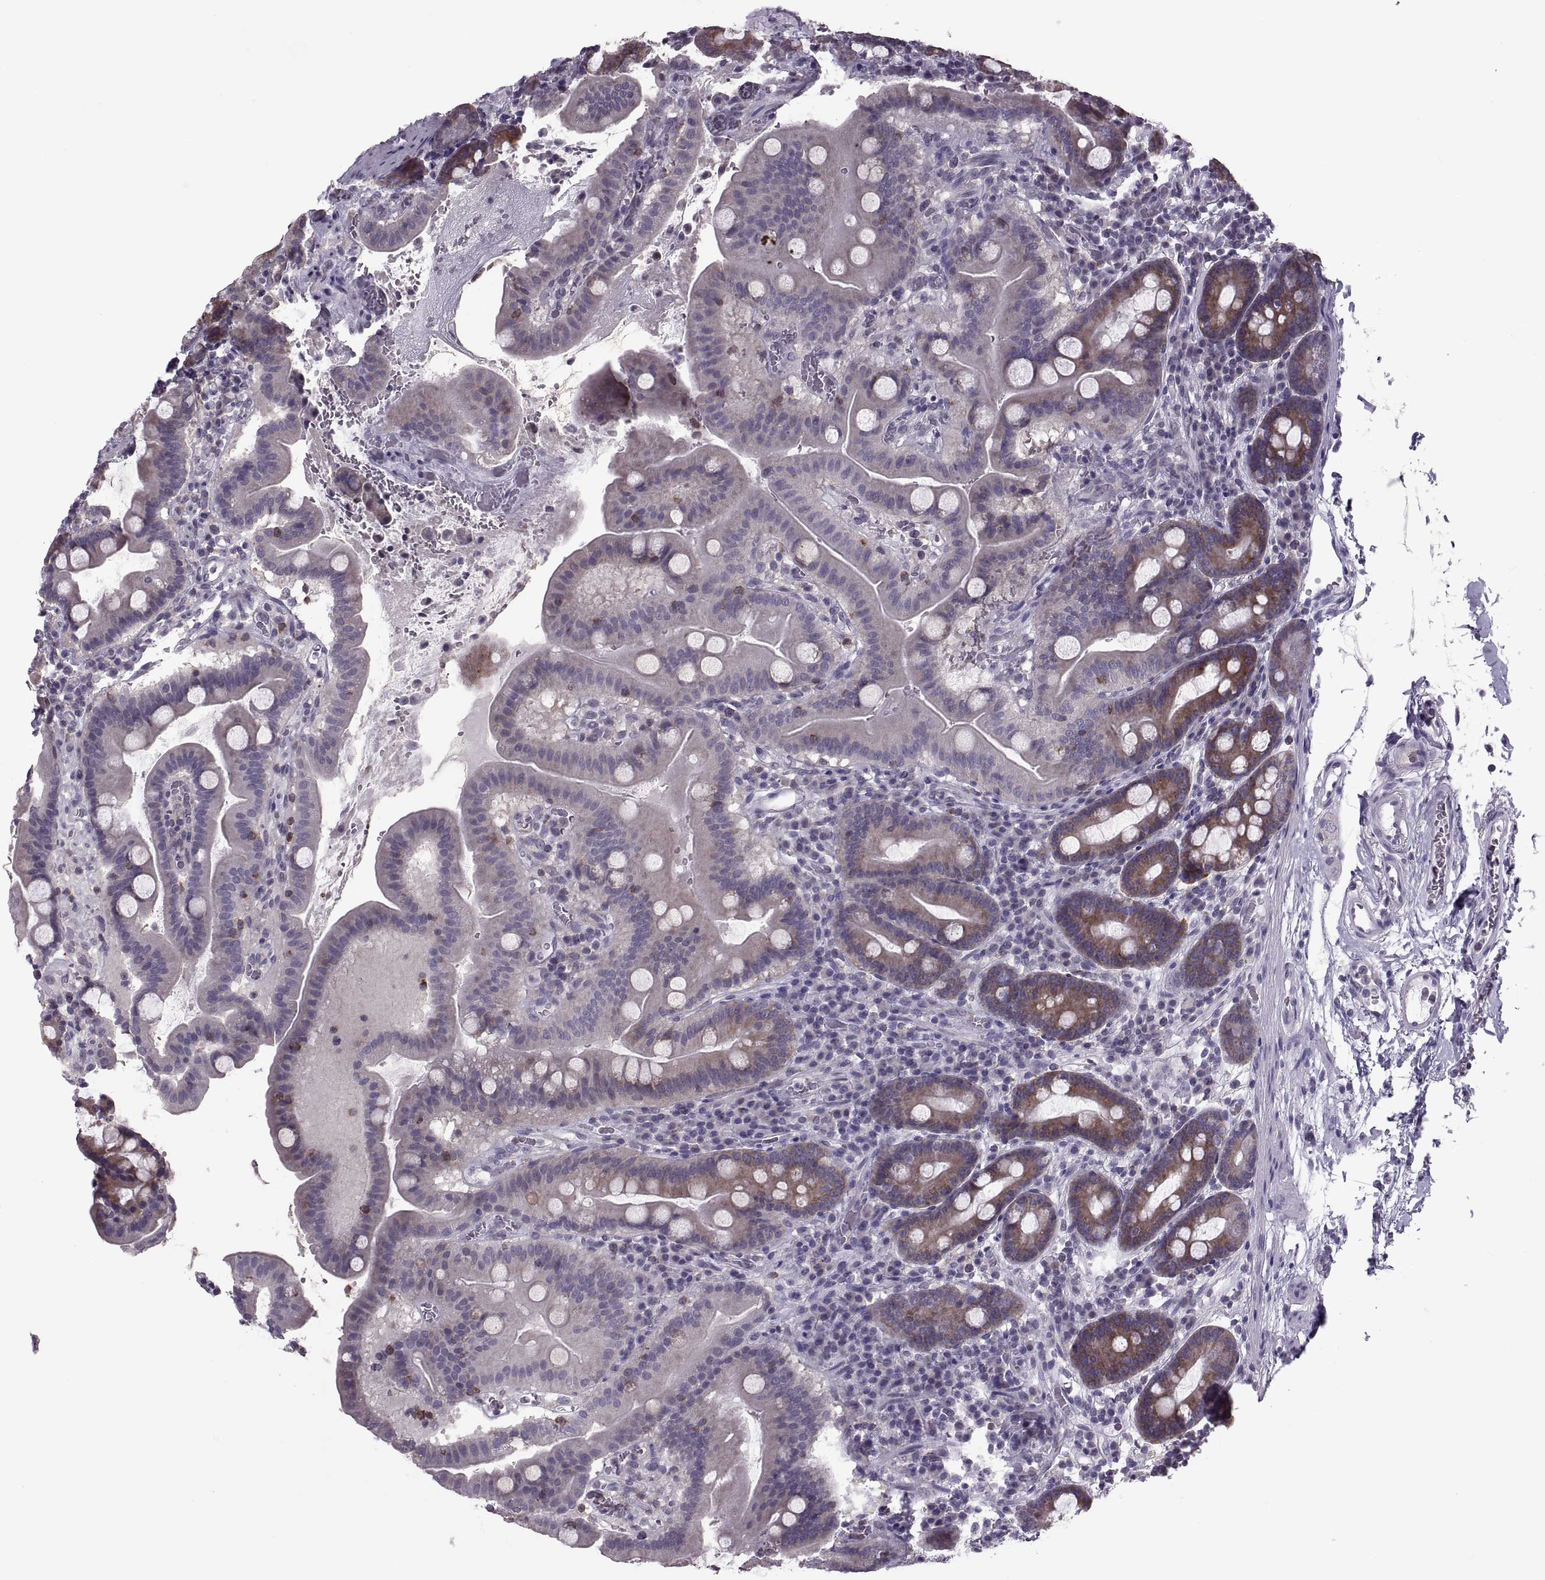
{"staining": {"intensity": "moderate", "quantity": "<25%", "location": "cytoplasmic/membranous"}, "tissue": "duodenum", "cell_type": "Glandular cells", "image_type": "normal", "snomed": [{"axis": "morphology", "description": "Normal tissue, NOS"}, {"axis": "topography", "description": "Duodenum"}], "caption": "This photomicrograph demonstrates immunohistochemistry (IHC) staining of normal duodenum, with low moderate cytoplasmic/membranous expression in about <25% of glandular cells.", "gene": "PABPC1", "patient": {"sex": "male", "age": 59}}